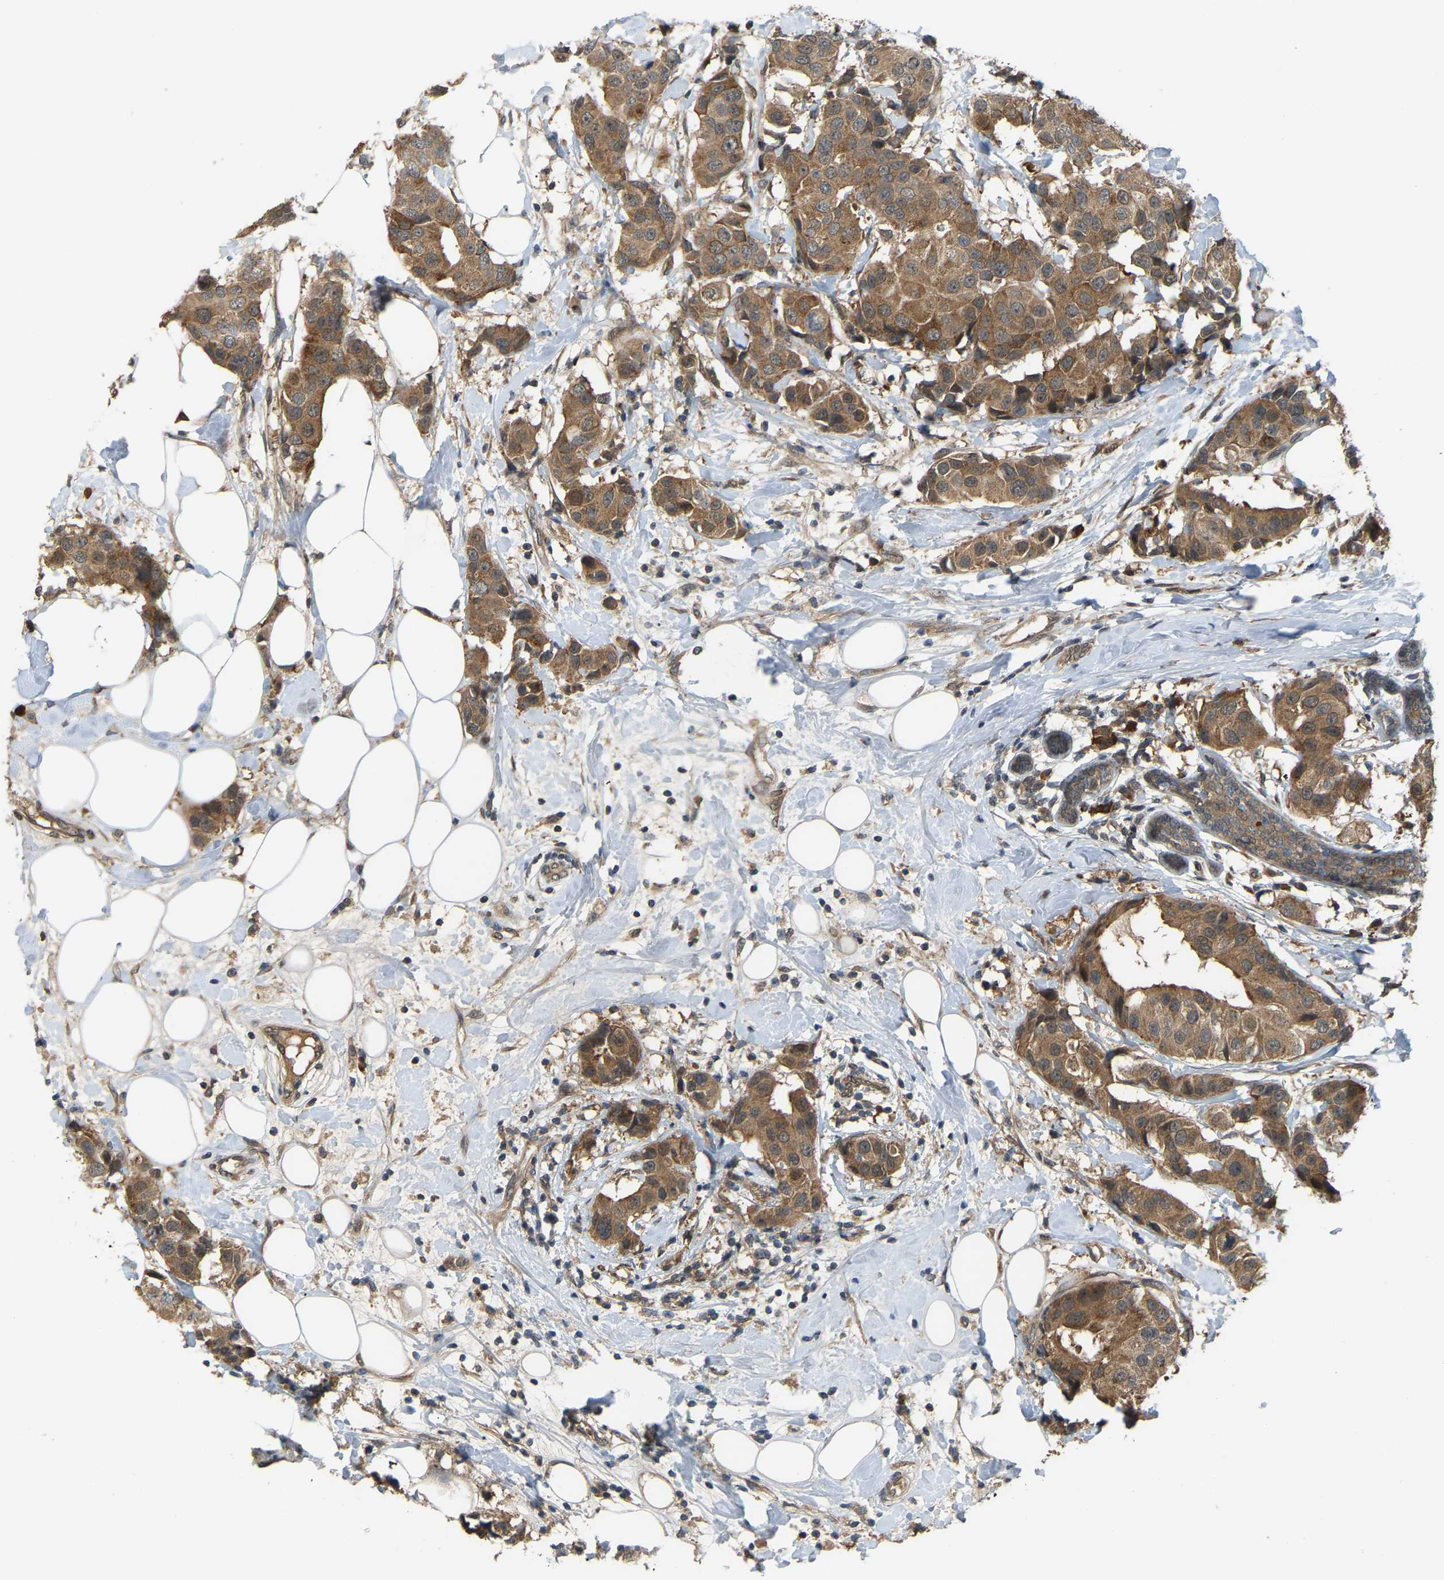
{"staining": {"intensity": "moderate", "quantity": ">75%", "location": "cytoplasmic/membranous"}, "tissue": "breast cancer", "cell_type": "Tumor cells", "image_type": "cancer", "snomed": [{"axis": "morphology", "description": "Normal tissue, NOS"}, {"axis": "morphology", "description": "Duct carcinoma"}, {"axis": "topography", "description": "Breast"}], "caption": "The photomicrograph shows a brown stain indicating the presence of a protein in the cytoplasmic/membranous of tumor cells in breast invasive ductal carcinoma. (IHC, brightfield microscopy, high magnification).", "gene": "CROT", "patient": {"sex": "female", "age": 39}}